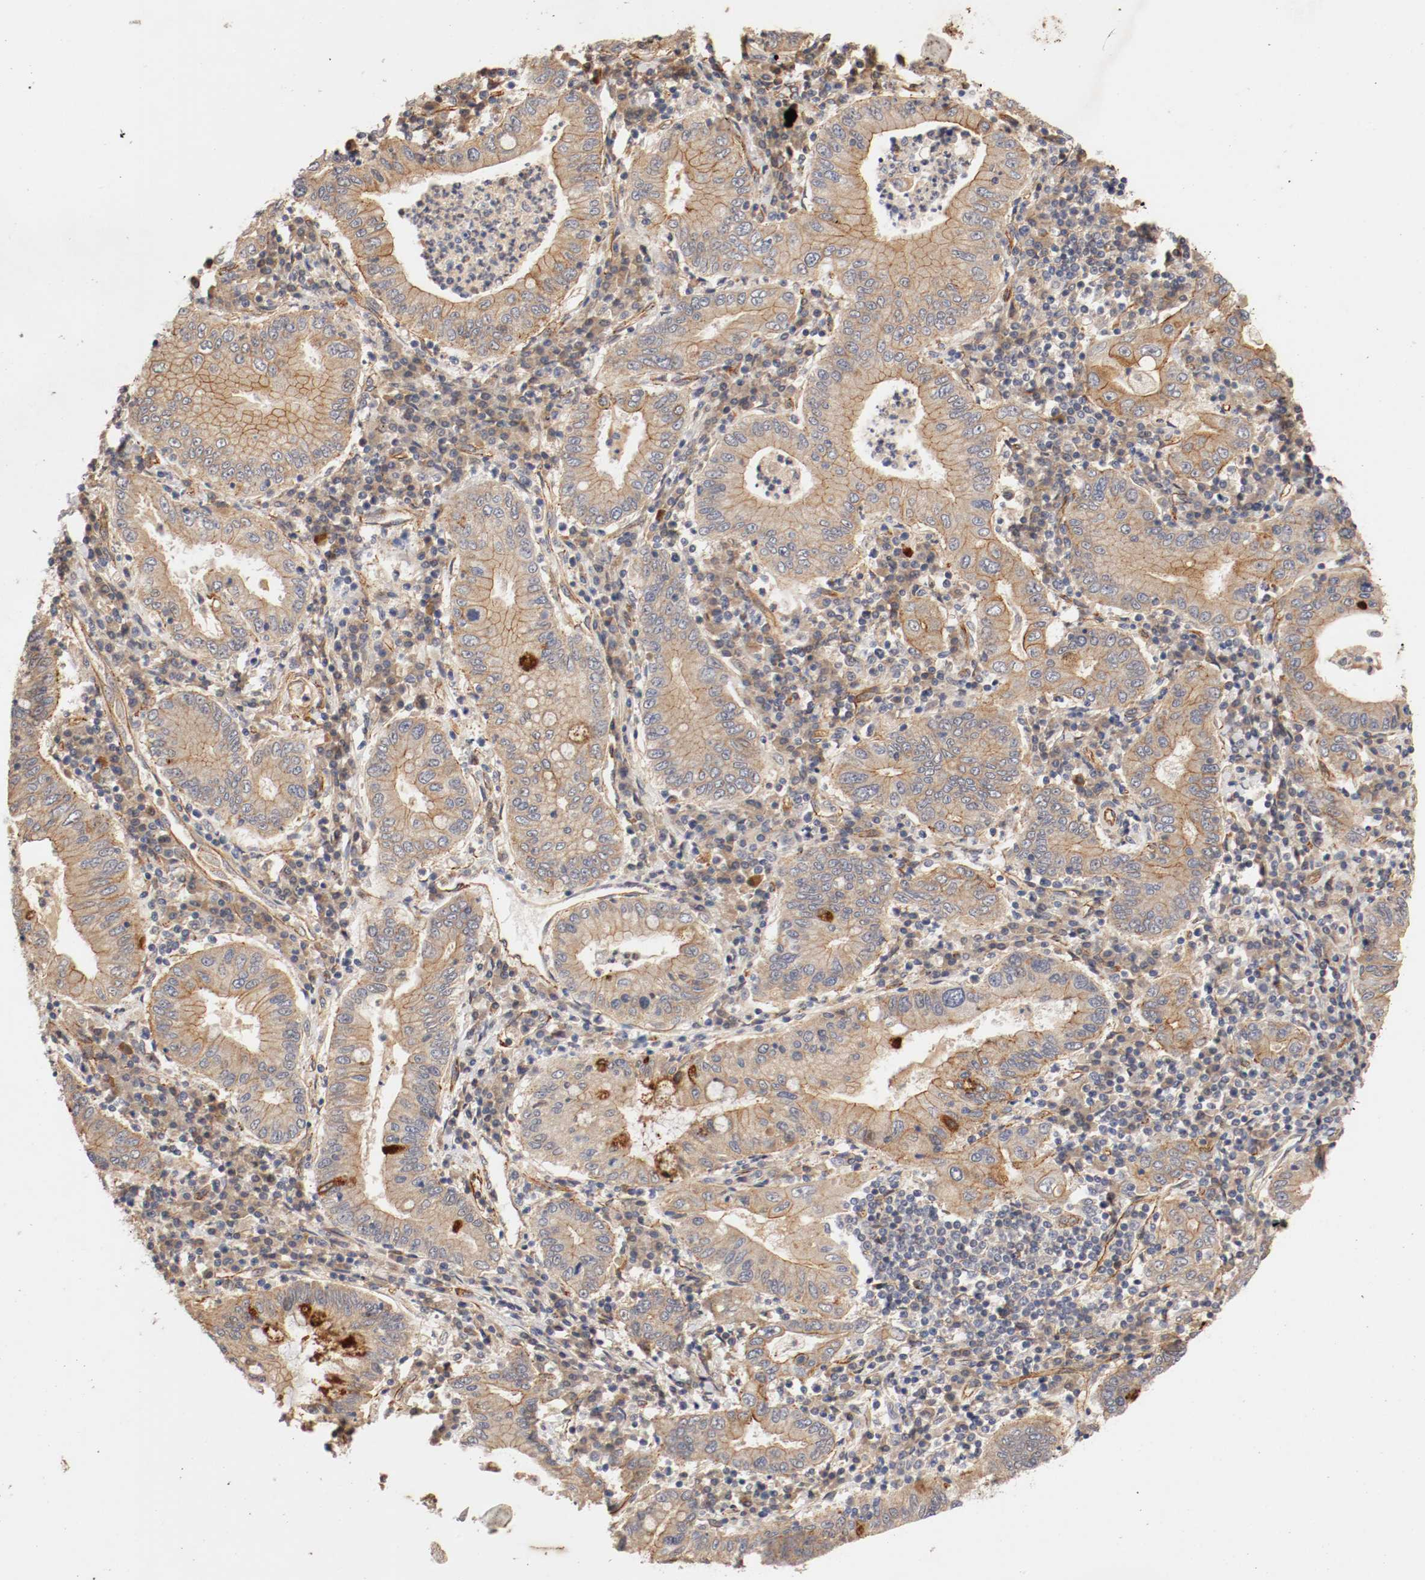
{"staining": {"intensity": "moderate", "quantity": "25%-75%", "location": "cytoplasmic/membranous"}, "tissue": "stomach cancer", "cell_type": "Tumor cells", "image_type": "cancer", "snomed": [{"axis": "morphology", "description": "Normal tissue, NOS"}, {"axis": "morphology", "description": "Adenocarcinoma, NOS"}, {"axis": "topography", "description": "Esophagus"}, {"axis": "topography", "description": "Stomach, upper"}, {"axis": "topography", "description": "Peripheral nerve tissue"}], "caption": "This histopathology image exhibits stomach cancer (adenocarcinoma) stained with immunohistochemistry (IHC) to label a protein in brown. The cytoplasmic/membranous of tumor cells show moderate positivity for the protein. Nuclei are counter-stained blue.", "gene": "TYK2", "patient": {"sex": "male", "age": 62}}